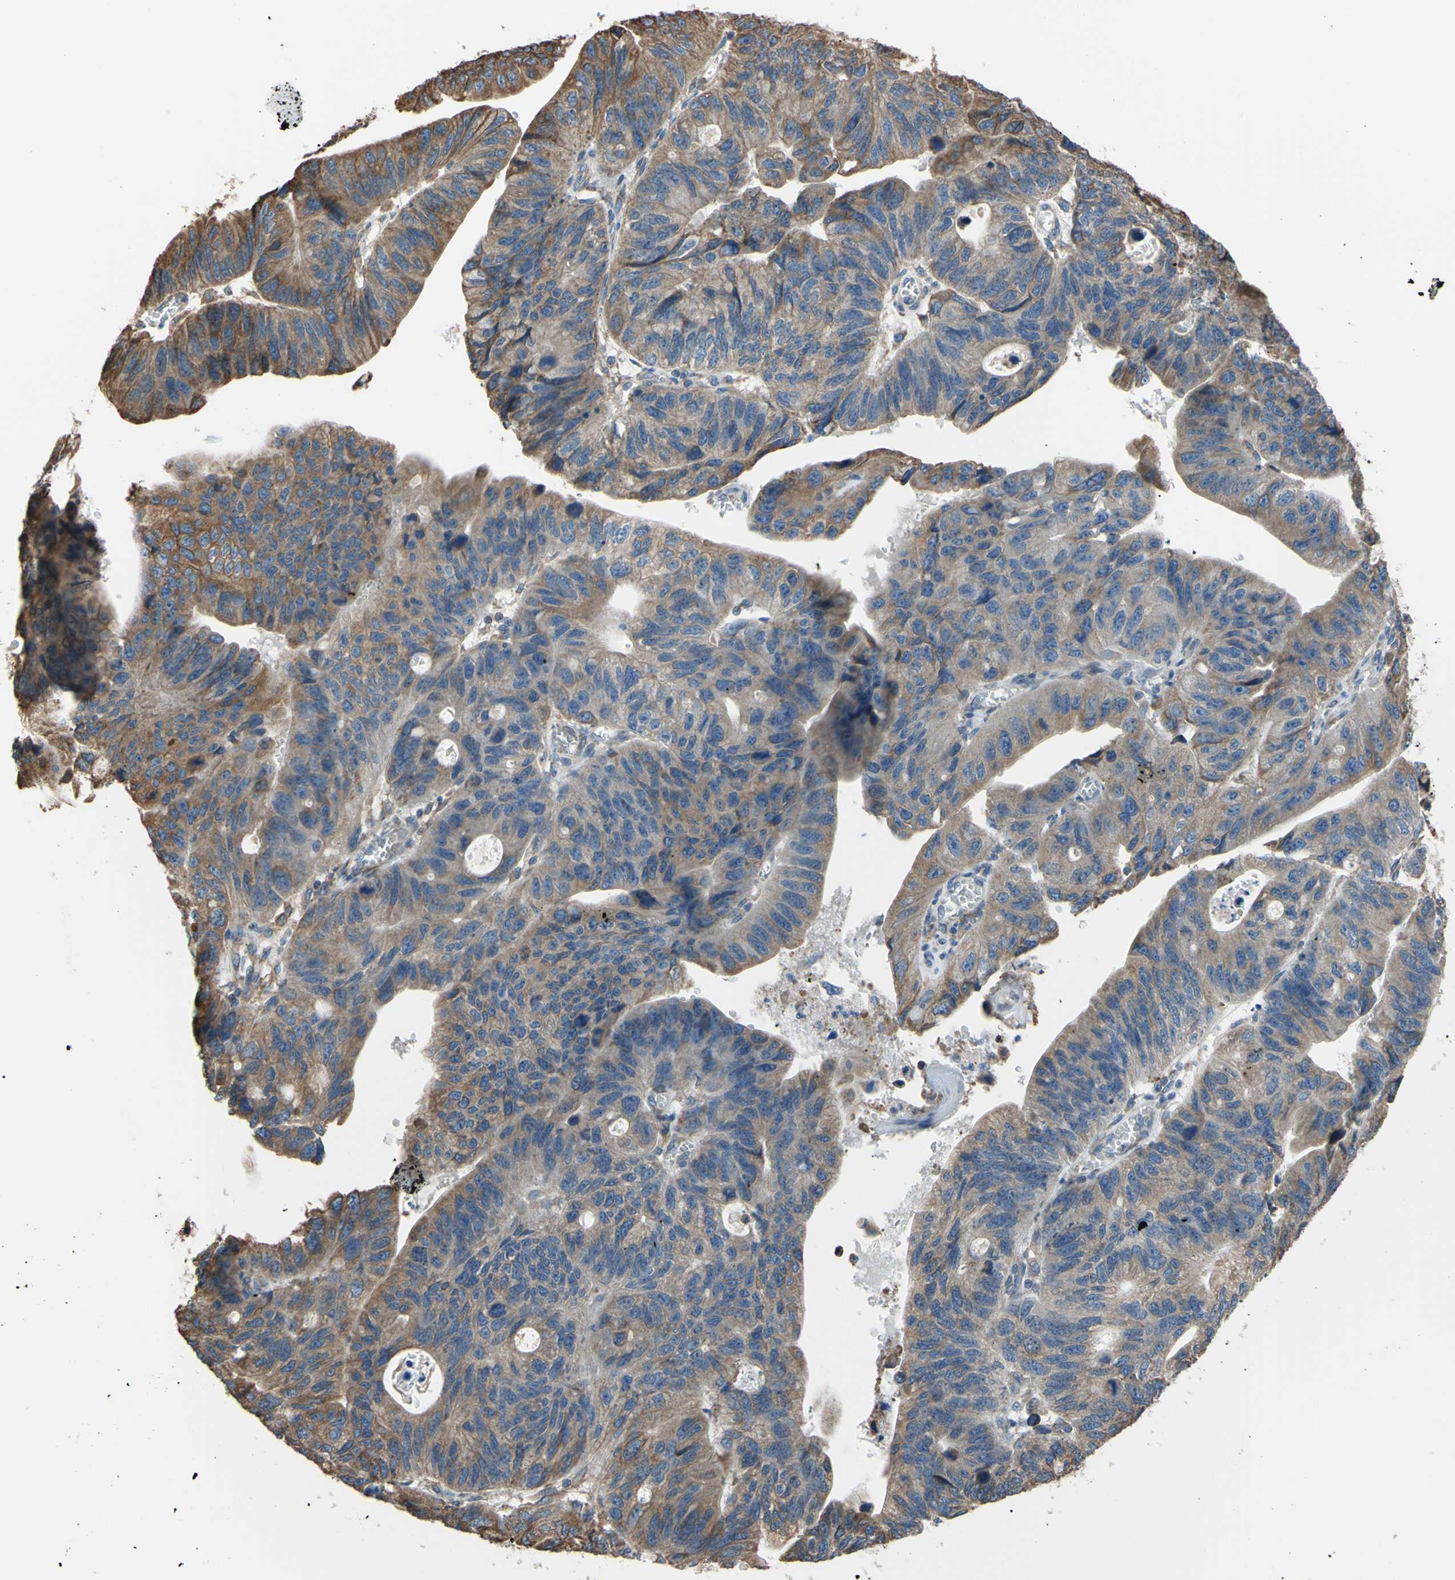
{"staining": {"intensity": "moderate", "quantity": "25%-75%", "location": "cytoplasmic/membranous"}, "tissue": "stomach cancer", "cell_type": "Tumor cells", "image_type": "cancer", "snomed": [{"axis": "morphology", "description": "Adenocarcinoma, NOS"}, {"axis": "topography", "description": "Stomach"}], "caption": "Protein expression analysis of human stomach cancer reveals moderate cytoplasmic/membranous expression in approximately 25%-75% of tumor cells. The protein of interest is stained brown, and the nuclei are stained in blue (DAB IHC with brightfield microscopy, high magnification).", "gene": "BMF", "patient": {"sex": "male", "age": 59}}